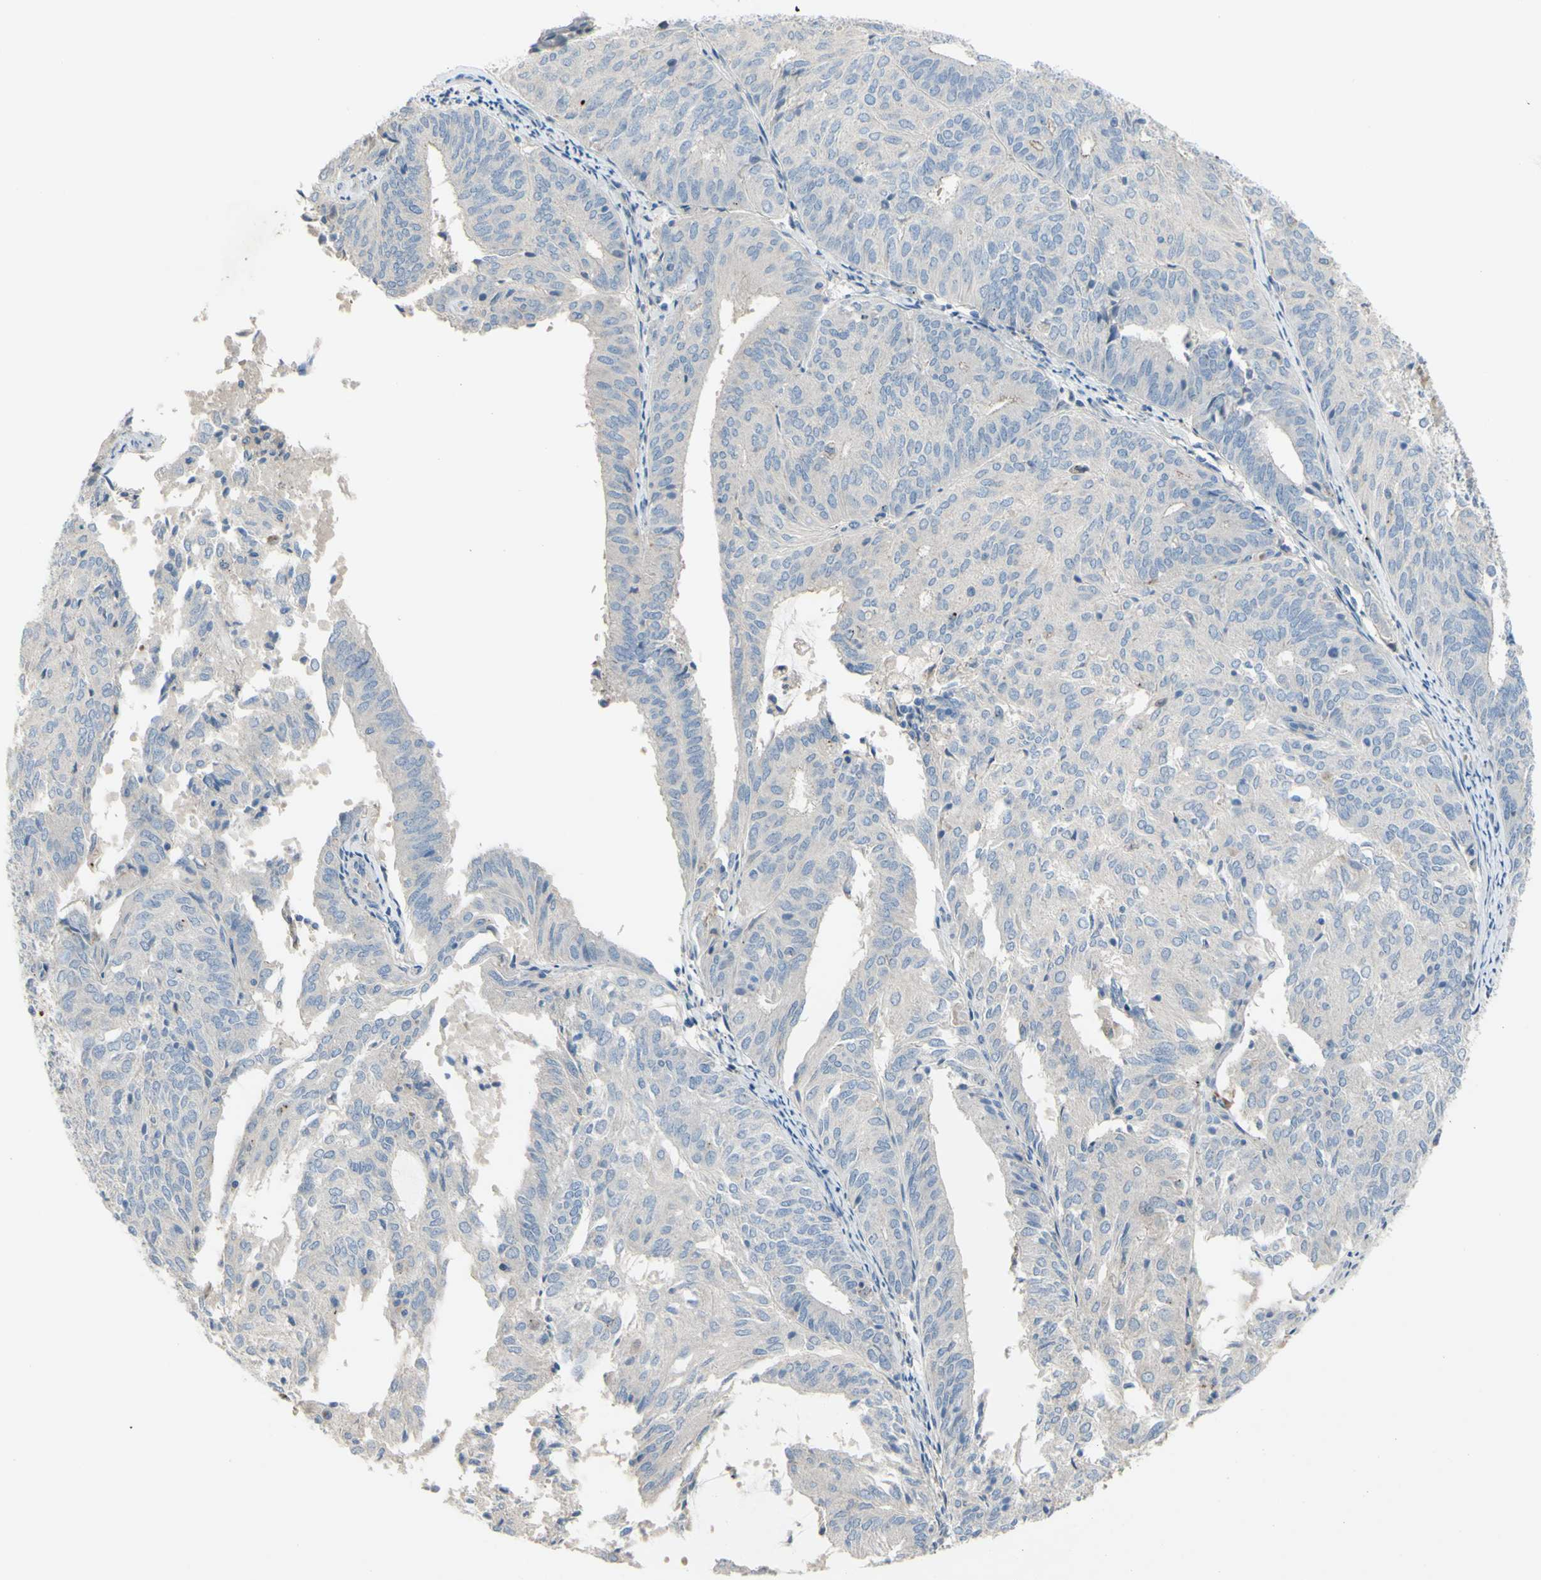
{"staining": {"intensity": "negative", "quantity": "none", "location": "none"}, "tissue": "endometrial cancer", "cell_type": "Tumor cells", "image_type": "cancer", "snomed": [{"axis": "morphology", "description": "Adenocarcinoma, NOS"}, {"axis": "topography", "description": "Uterus"}], "caption": "Adenocarcinoma (endometrial) was stained to show a protein in brown. There is no significant staining in tumor cells.", "gene": "TMEM59L", "patient": {"sex": "female", "age": 60}}